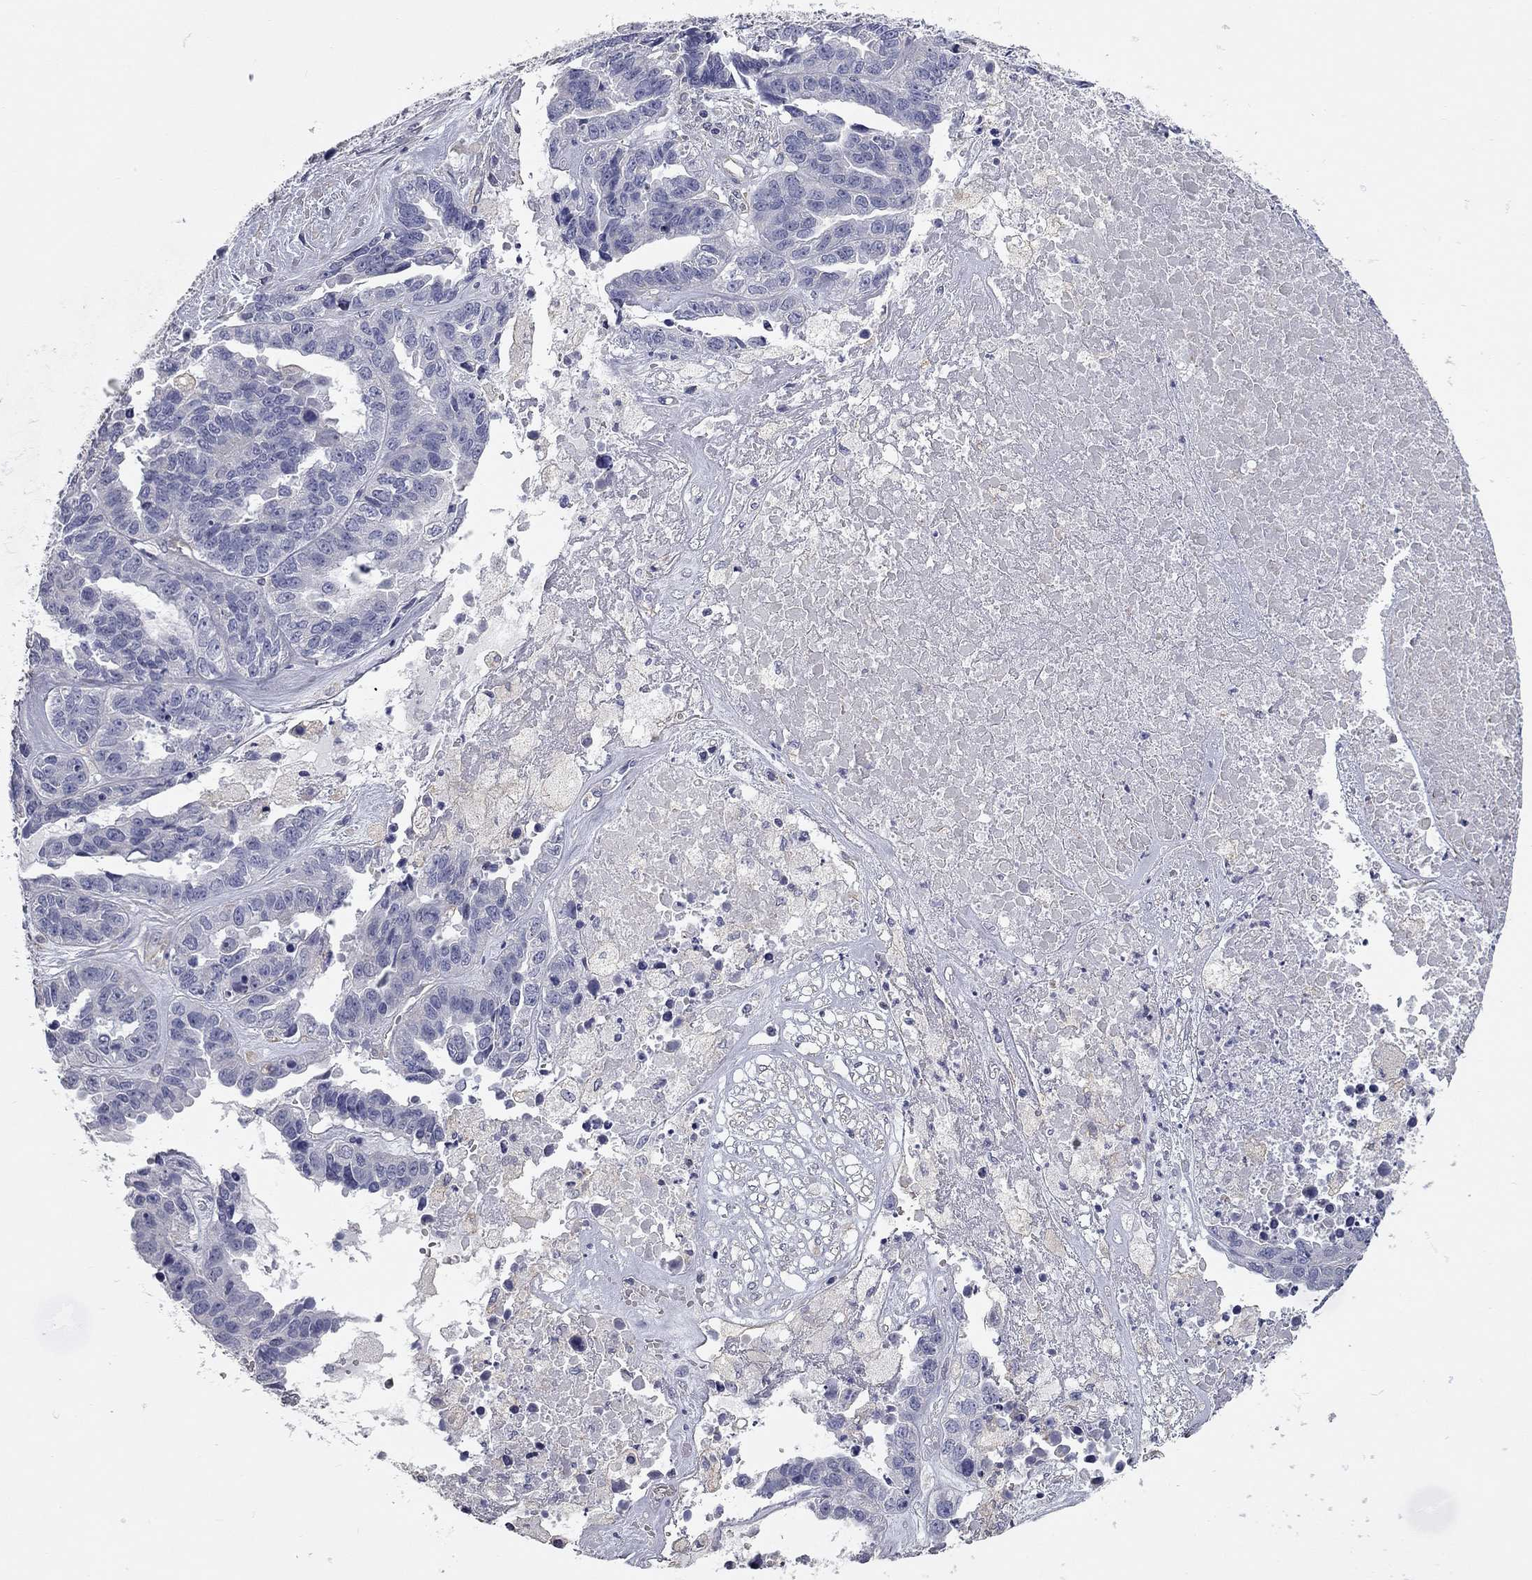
{"staining": {"intensity": "negative", "quantity": "none", "location": "none"}, "tissue": "ovarian cancer", "cell_type": "Tumor cells", "image_type": "cancer", "snomed": [{"axis": "morphology", "description": "Cystadenocarcinoma, serous, NOS"}, {"axis": "topography", "description": "Ovary"}], "caption": "An image of ovarian serous cystadenocarcinoma stained for a protein demonstrates no brown staining in tumor cells.", "gene": "C10orf90", "patient": {"sex": "female", "age": 87}}